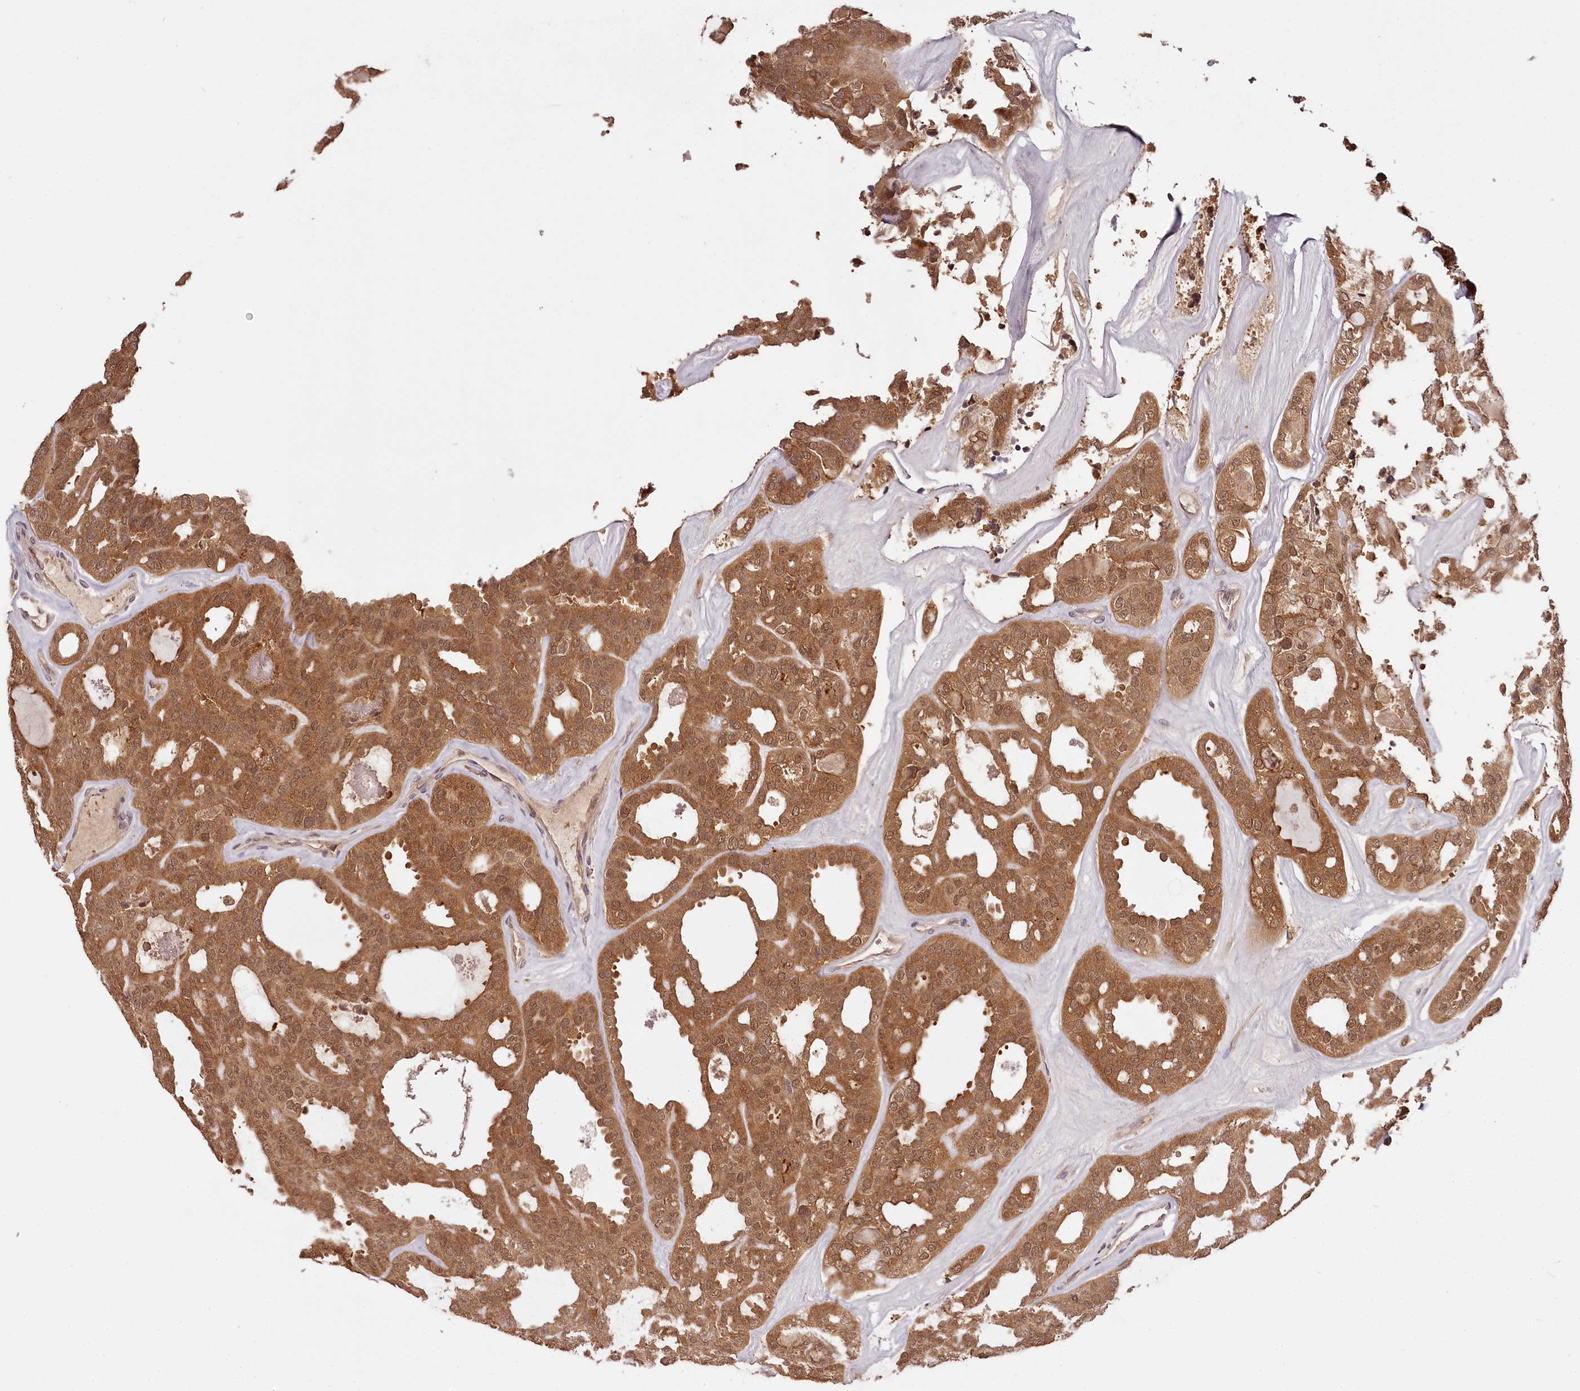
{"staining": {"intensity": "moderate", "quantity": ">75%", "location": "cytoplasmic/membranous,nuclear"}, "tissue": "thyroid cancer", "cell_type": "Tumor cells", "image_type": "cancer", "snomed": [{"axis": "morphology", "description": "Follicular adenoma carcinoma, NOS"}, {"axis": "topography", "description": "Thyroid gland"}], "caption": "Thyroid follicular adenoma carcinoma was stained to show a protein in brown. There is medium levels of moderate cytoplasmic/membranous and nuclear positivity in approximately >75% of tumor cells.", "gene": "TTC12", "patient": {"sex": "male", "age": 75}}